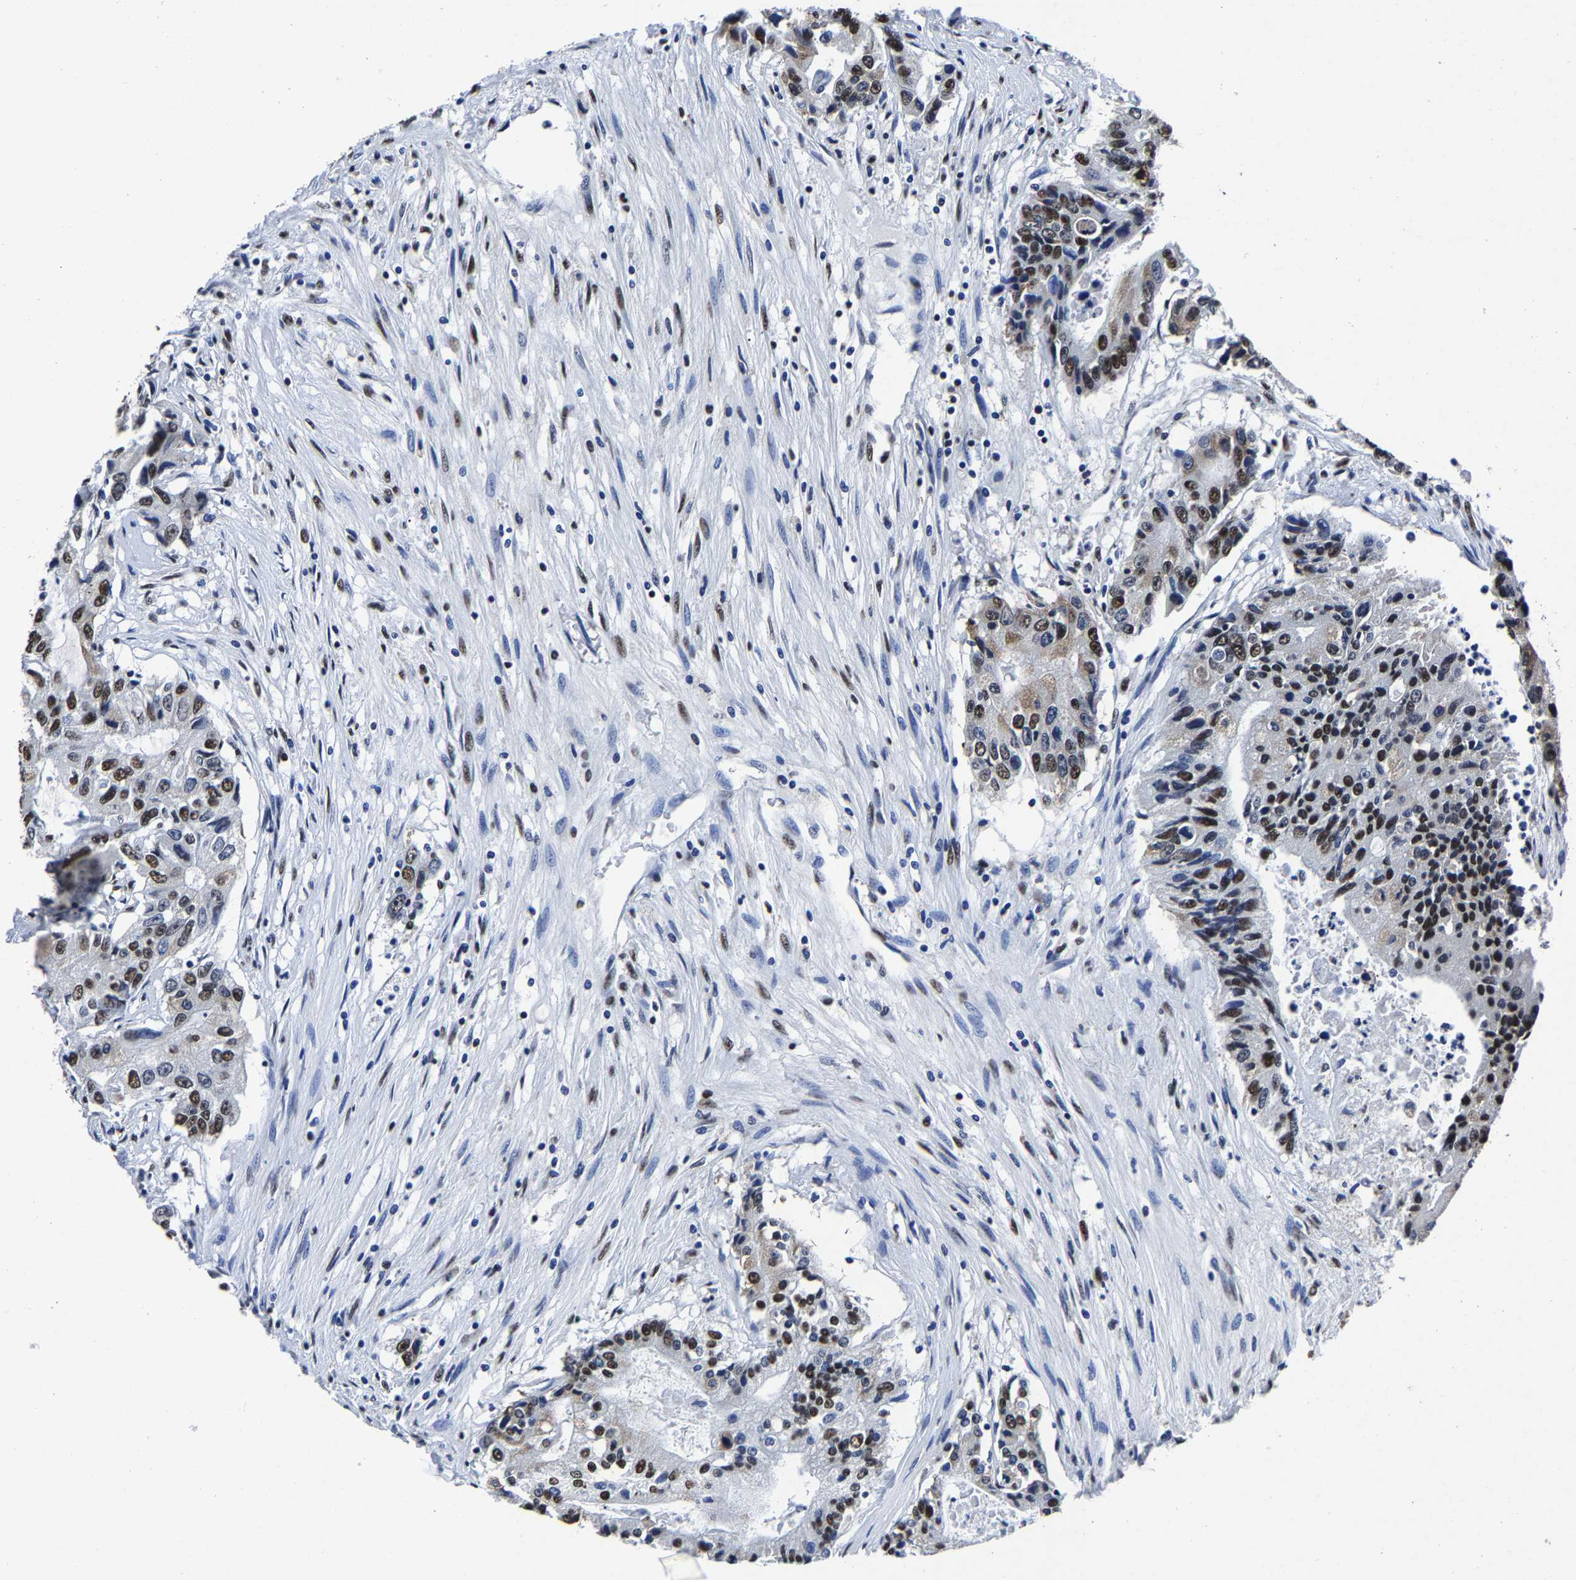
{"staining": {"intensity": "strong", "quantity": ">75%", "location": "nuclear"}, "tissue": "colorectal cancer", "cell_type": "Tumor cells", "image_type": "cancer", "snomed": [{"axis": "morphology", "description": "Adenocarcinoma, NOS"}, {"axis": "topography", "description": "Colon"}], "caption": "DAB immunohistochemical staining of human adenocarcinoma (colorectal) demonstrates strong nuclear protein expression in approximately >75% of tumor cells.", "gene": "RBM45", "patient": {"sex": "female", "age": 77}}